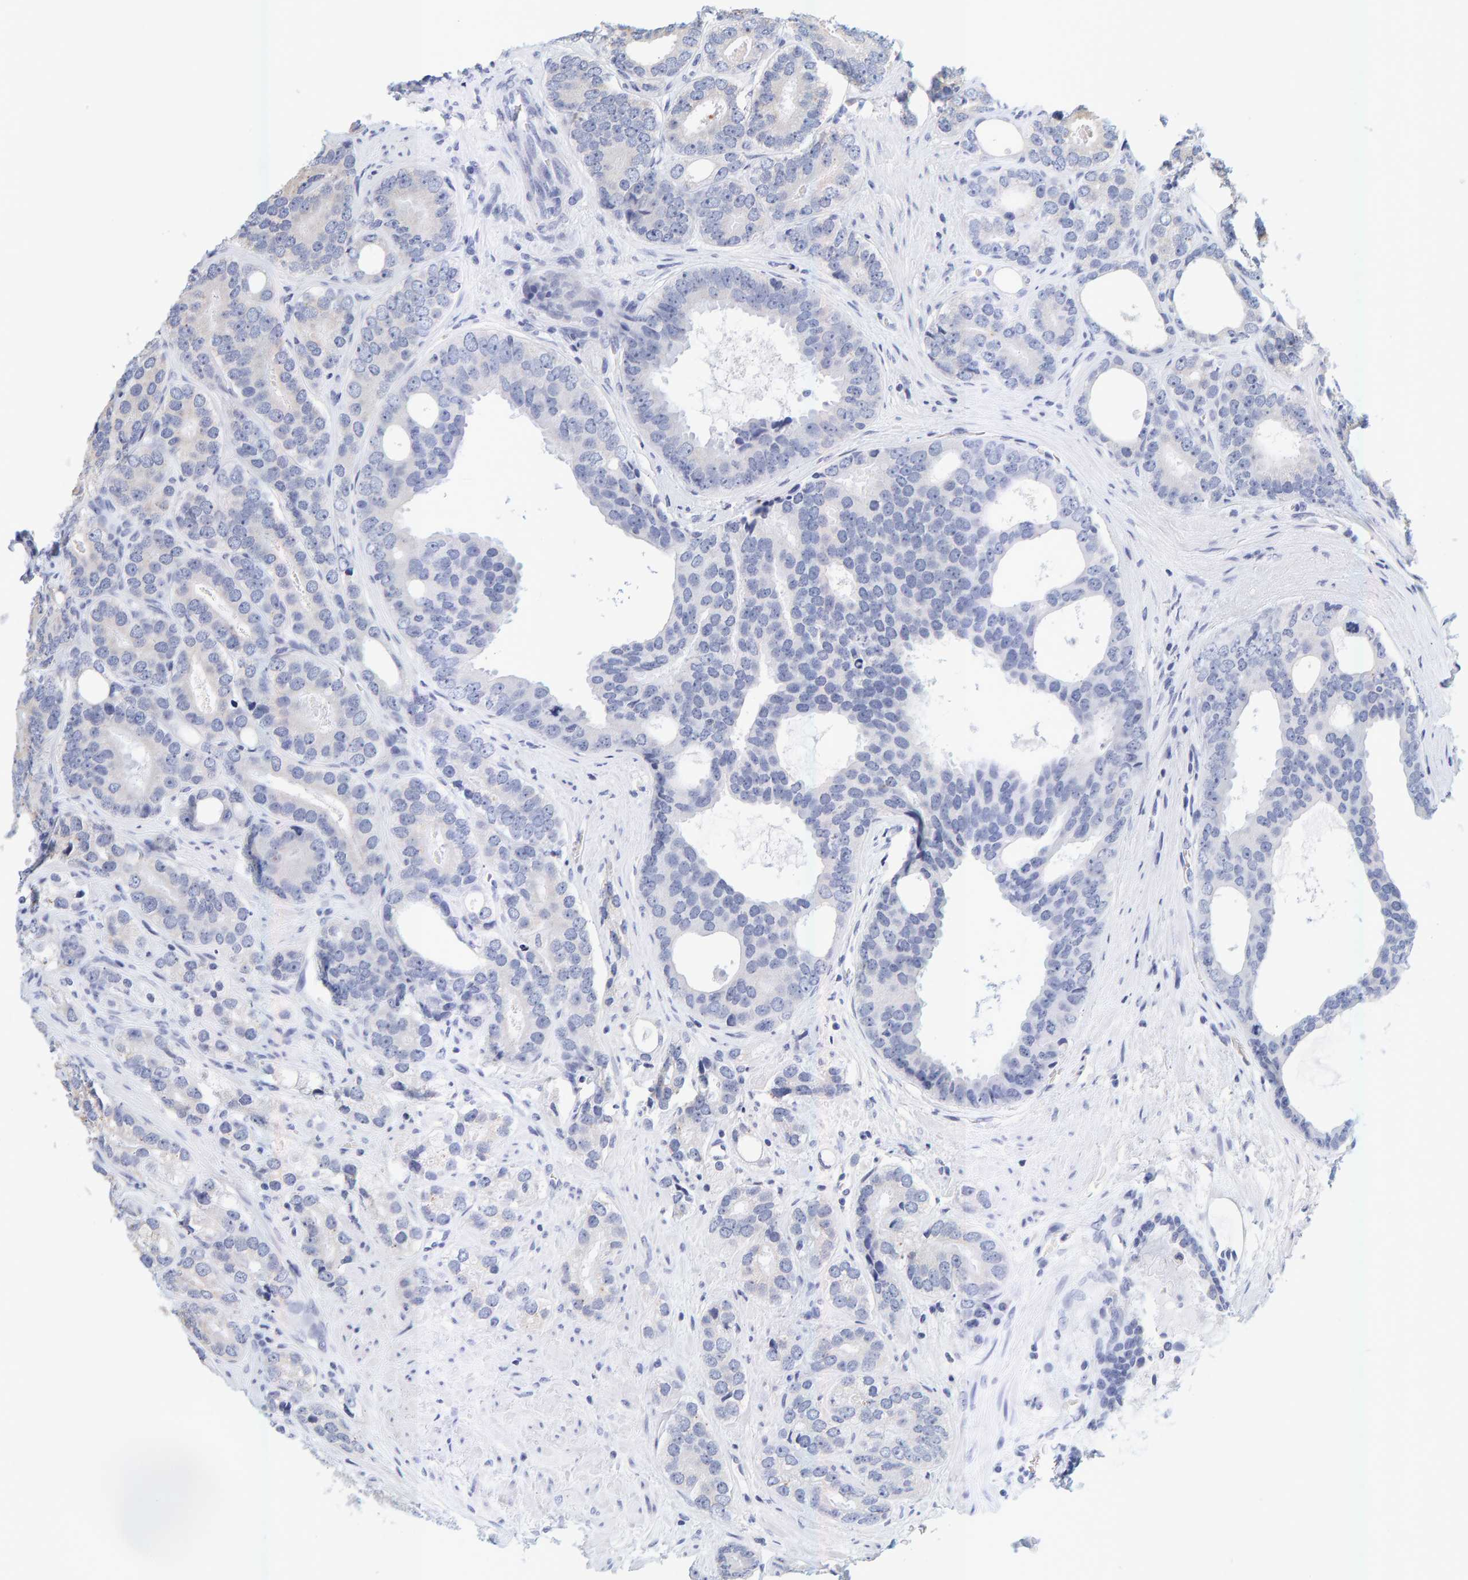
{"staining": {"intensity": "negative", "quantity": "none", "location": "none"}, "tissue": "prostate cancer", "cell_type": "Tumor cells", "image_type": "cancer", "snomed": [{"axis": "morphology", "description": "Adenocarcinoma, High grade"}, {"axis": "topography", "description": "Prostate"}], "caption": "Immunohistochemical staining of prostate cancer exhibits no significant staining in tumor cells.", "gene": "SGPL1", "patient": {"sex": "male", "age": 56}}